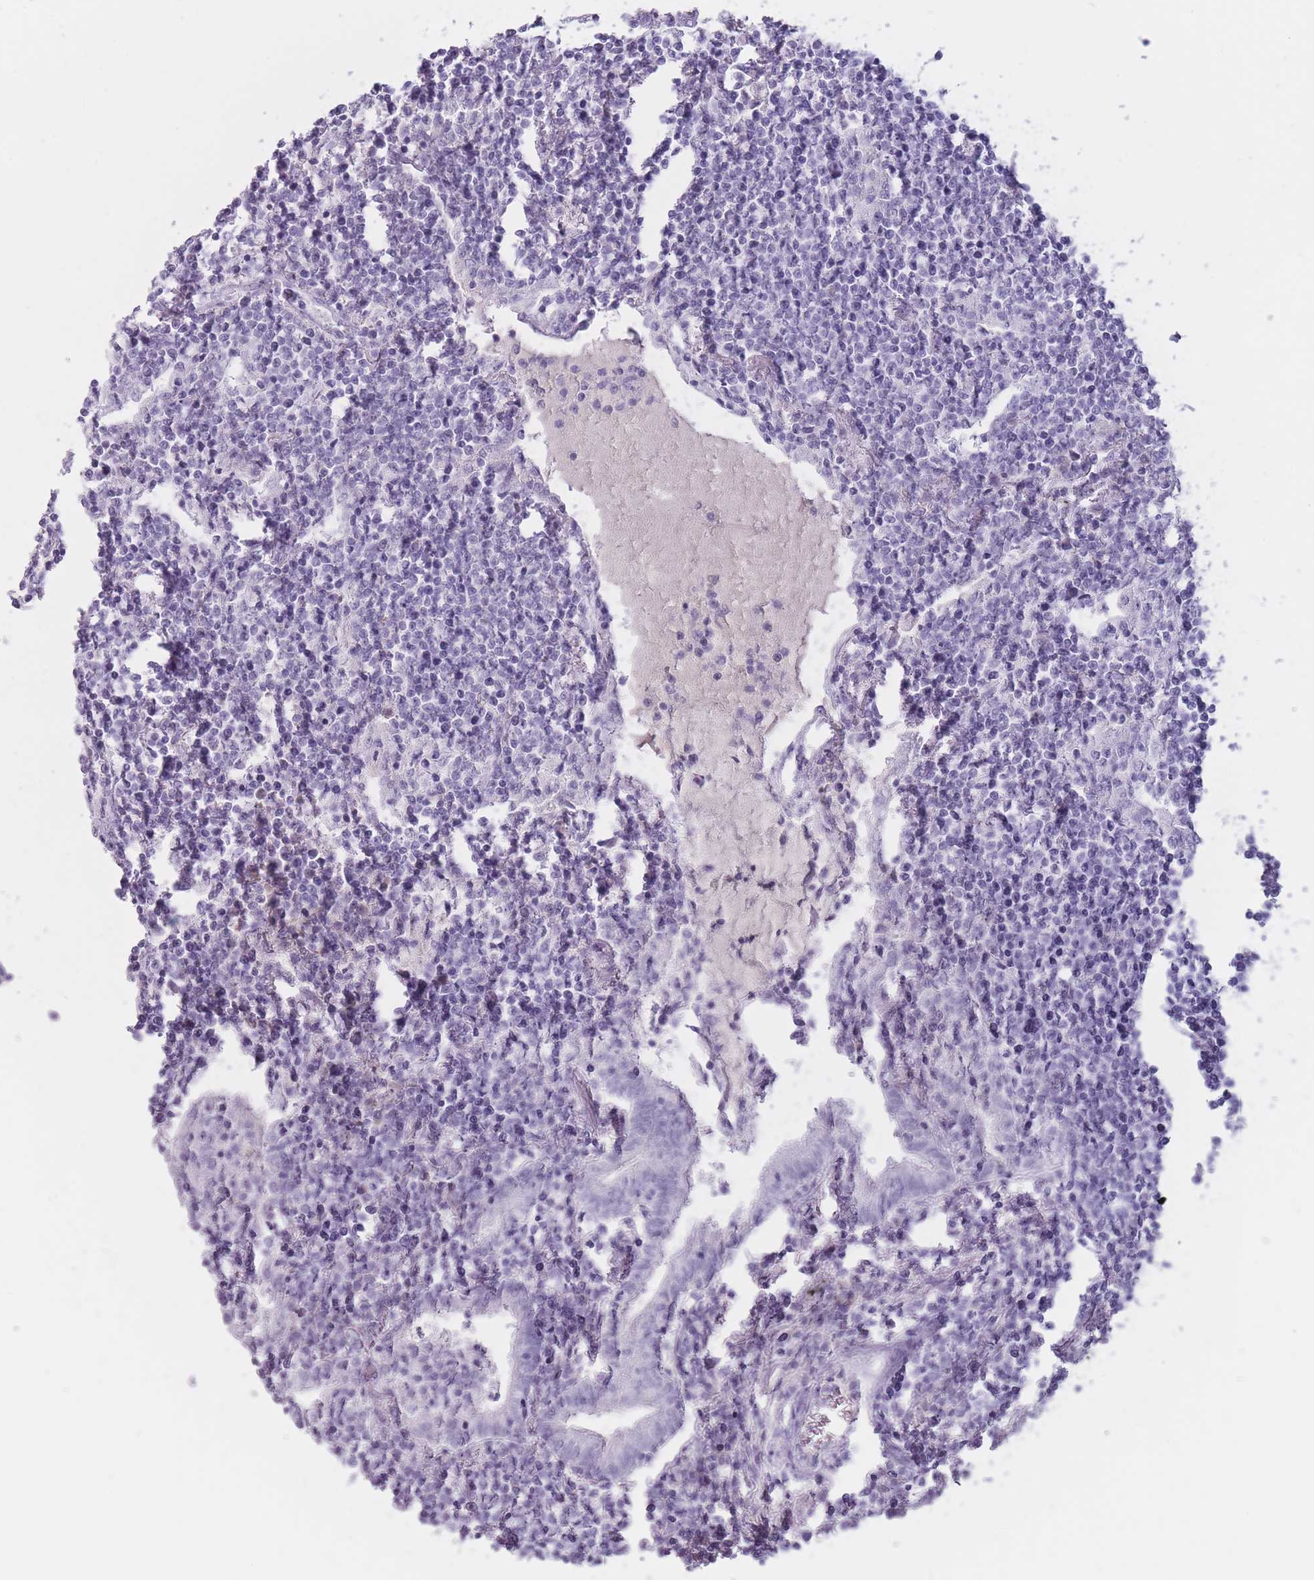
{"staining": {"intensity": "negative", "quantity": "none", "location": "none"}, "tissue": "lymphoma", "cell_type": "Tumor cells", "image_type": "cancer", "snomed": [{"axis": "morphology", "description": "Malignant lymphoma, non-Hodgkin's type, Low grade"}, {"axis": "topography", "description": "Lung"}], "caption": "Immunohistochemistry image of lymphoma stained for a protein (brown), which demonstrates no positivity in tumor cells.", "gene": "PNMA3", "patient": {"sex": "female", "age": 71}}